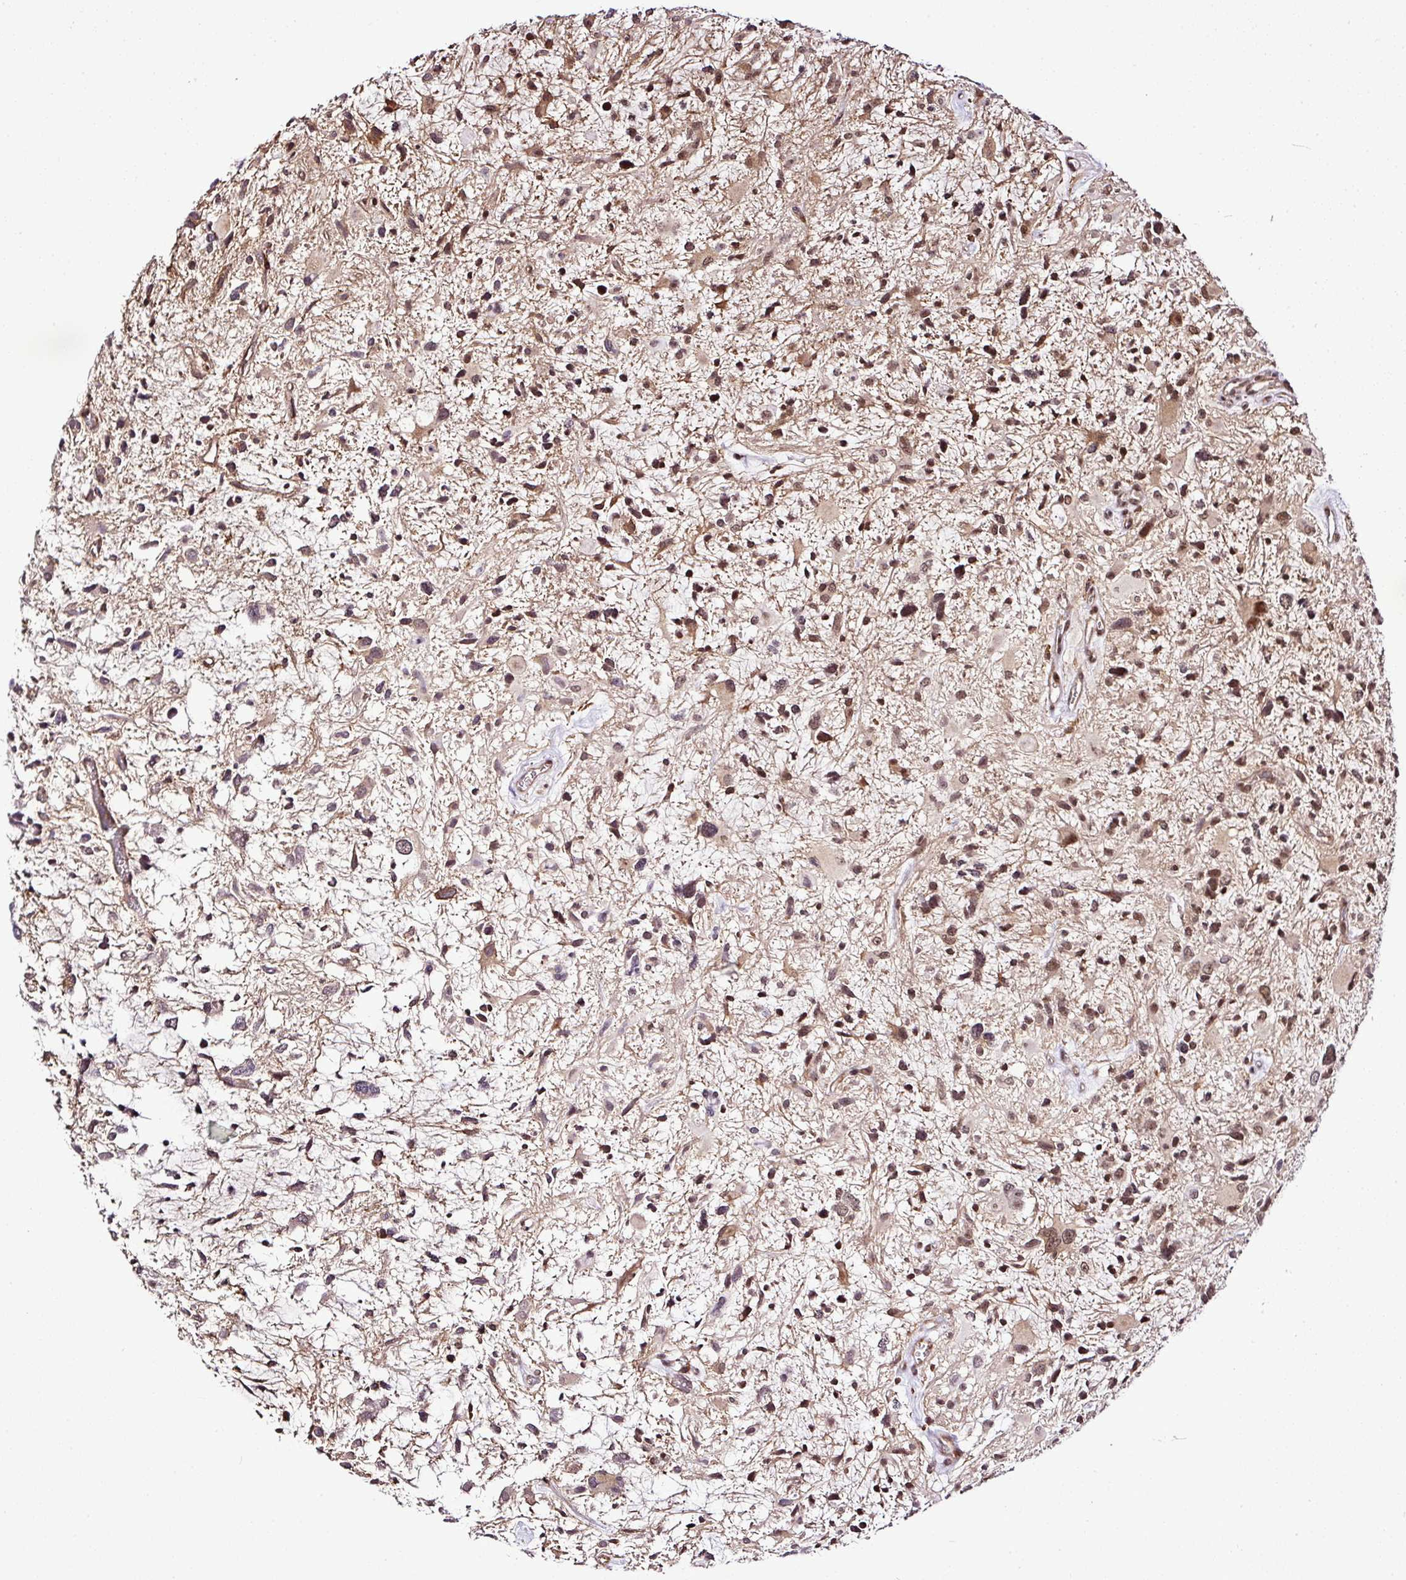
{"staining": {"intensity": "moderate", "quantity": ">75%", "location": "nuclear"}, "tissue": "glioma", "cell_type": "Tumor cells", "image_type": "cancer", "snomed": [{"axis": "morphology", "description": "Glioma, malignant, High grade"}, {"axis": "topography", "description": "Brain"}], "caption": "IHC (DAB) staining of glioma shows moderate nuclear protein positivity in approximately >75% of tumor cells. (DAB (3,3'-diaminobenzidine) IHC with brightfield microscopy, high magnification).", "gene": "FAM153A", "patient": {"sex": "female", "age": 11}}